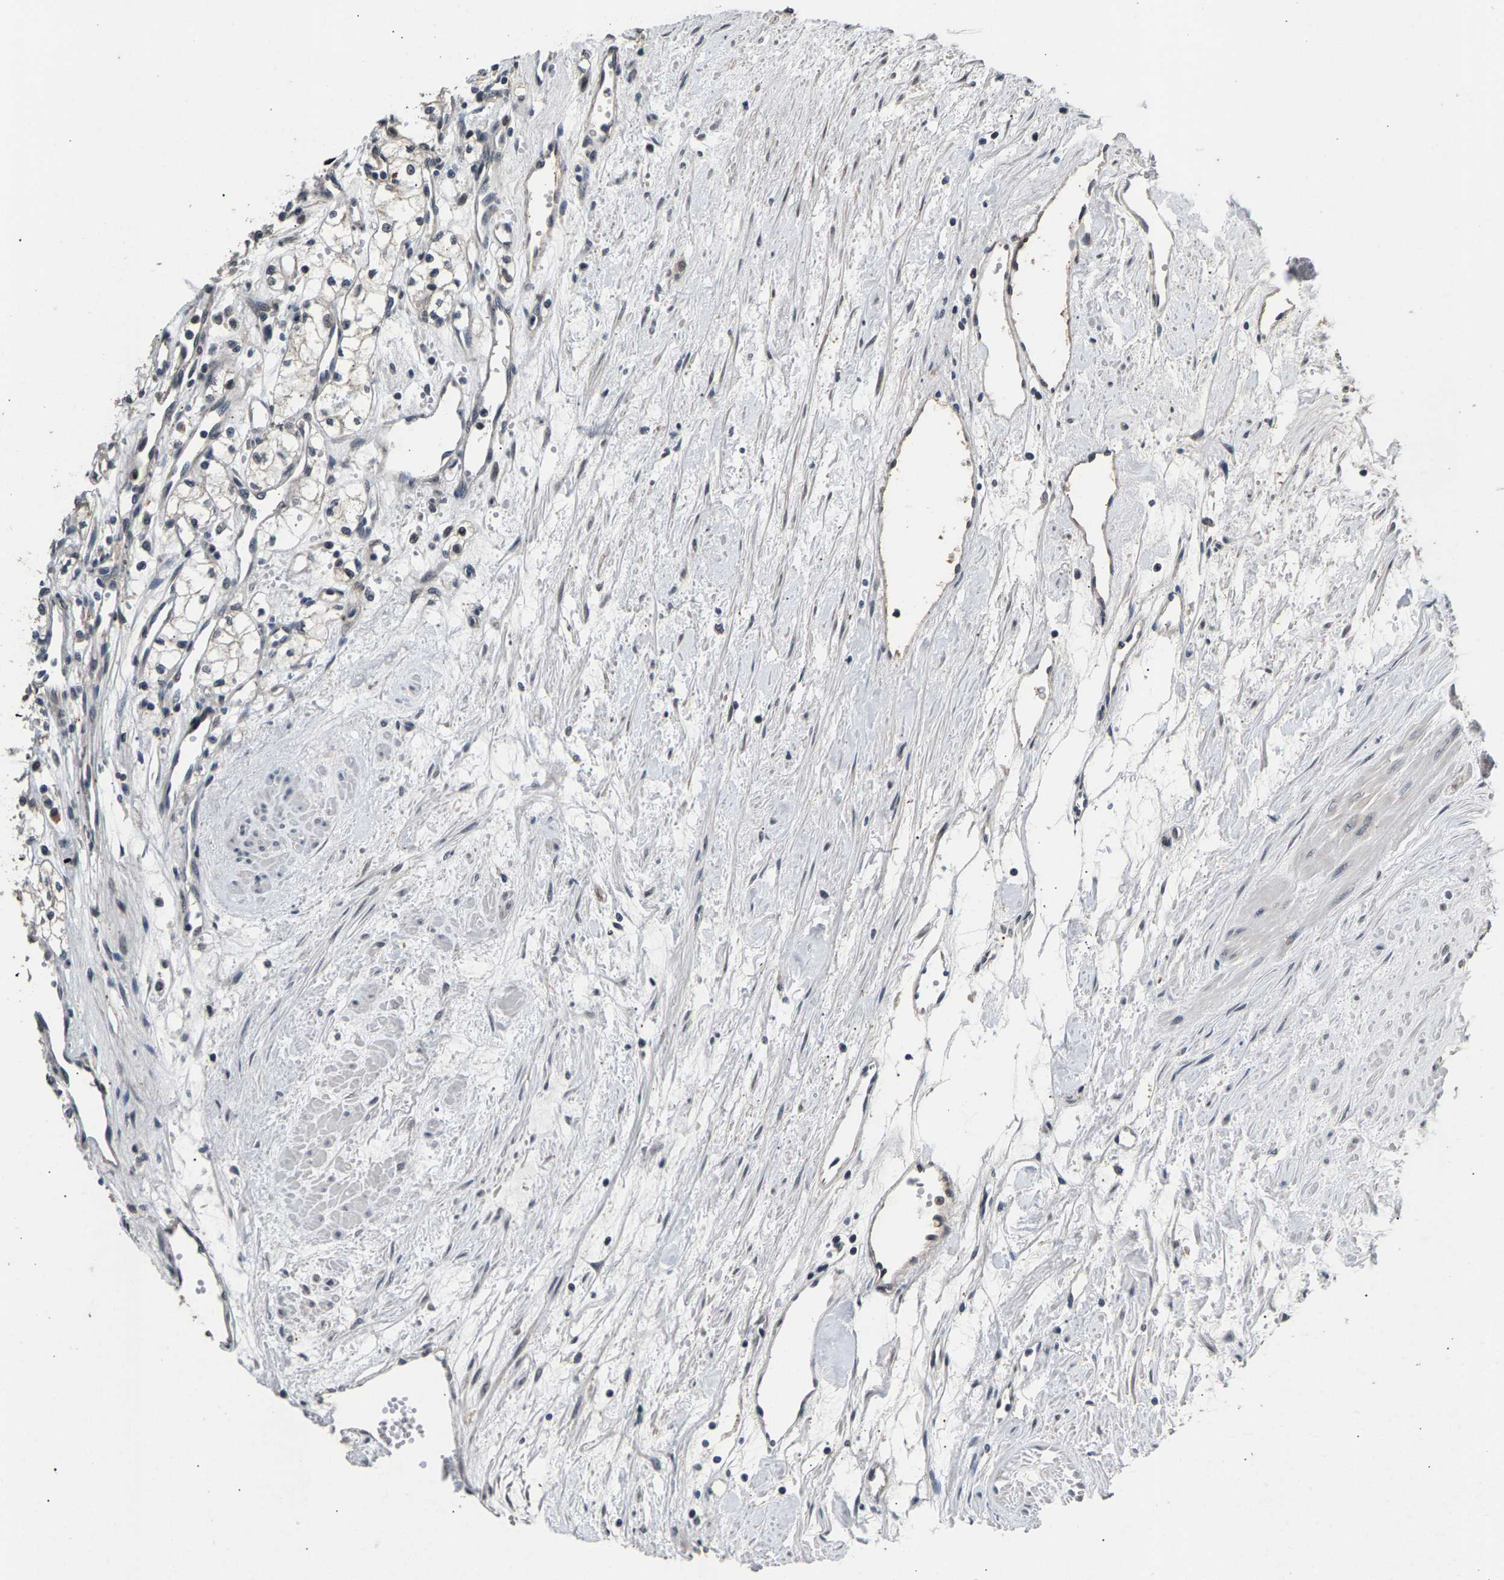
{"staining": {"intensity": "negative", "quantity": "none", "location": "none"}, "tissue": "renal cancer", "cell_type": "Tumor cells", "image_type": "cancer", "snomed": [{"axis": "morphology", "description": "Adenocarcinoma, NOS"}, {"axis": "topography", "description": "Kidney"}], "caption": "Immunohistochemical staining of human adenocarcinoma (renal) demonstrates no significant staining in tumor cells.", "gene": "RBM33", "patient": {"sex": "male", "age": 59}}